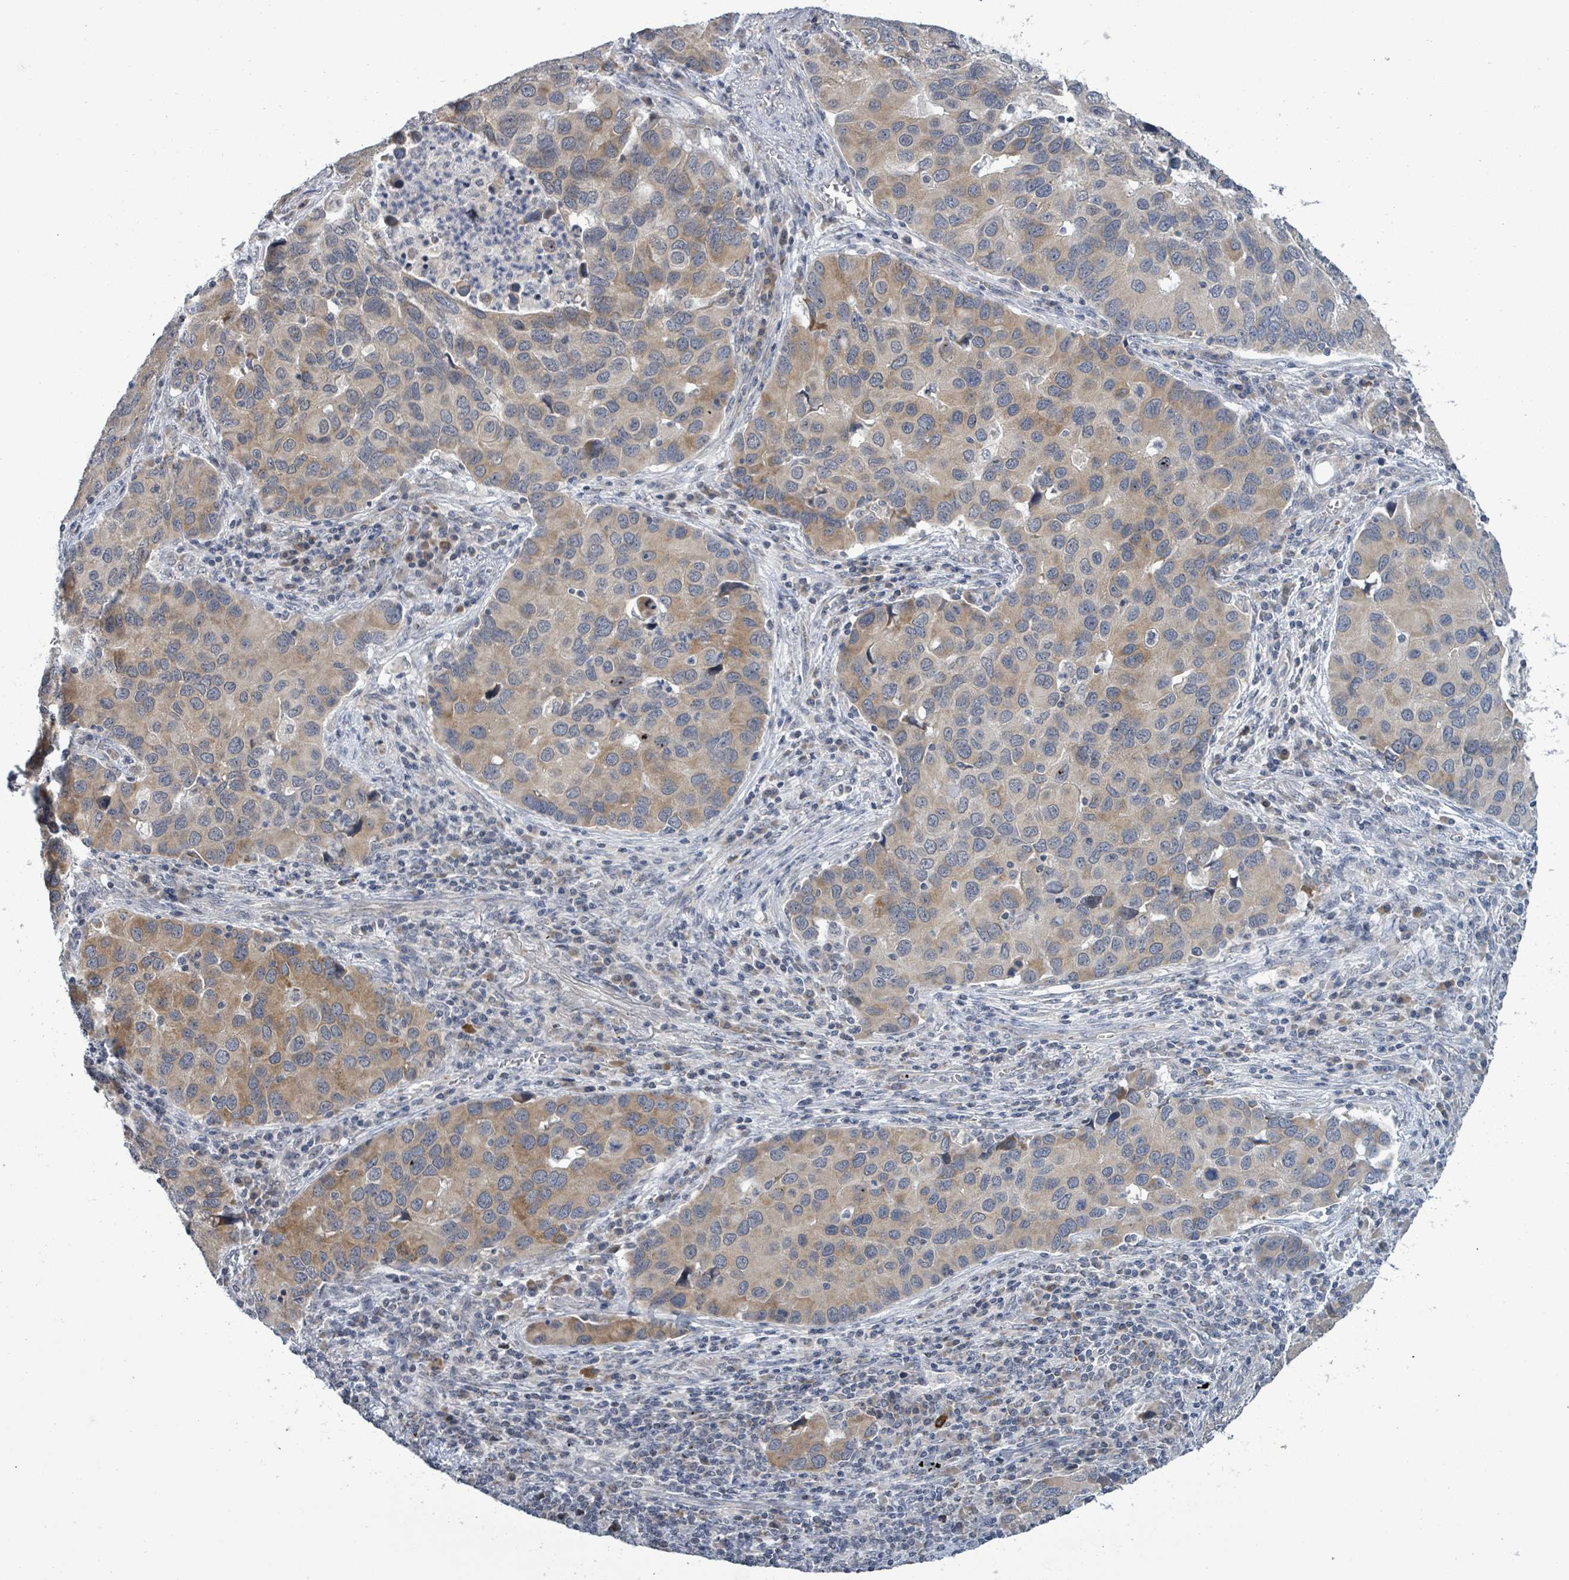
{"staining": {"intensity": "moderate", "quantity": "25%-75%", "location": "cytoplasmic/membranous"}, "tissue": "lung cancer", "cell_type": "Tumor cells", "image_type": "cancer", "snomed": [{"axis": "morphology", "description": "Aneuploidy"}, {"axis": "morphology", "description": "Adenocarcinoma, NOS"}, {"axis": "topography", "description": "Lymph node"}, {"axis": "topography", "description": "Lung"}], "caption": "A medium amount of moderate cytoplasmic/membranous expression is present in approximately 25%-75% of tumor cells in lung cancer tissue.", "gene": "COQ10B", "patient": {"sex": "female", "age": 74}}